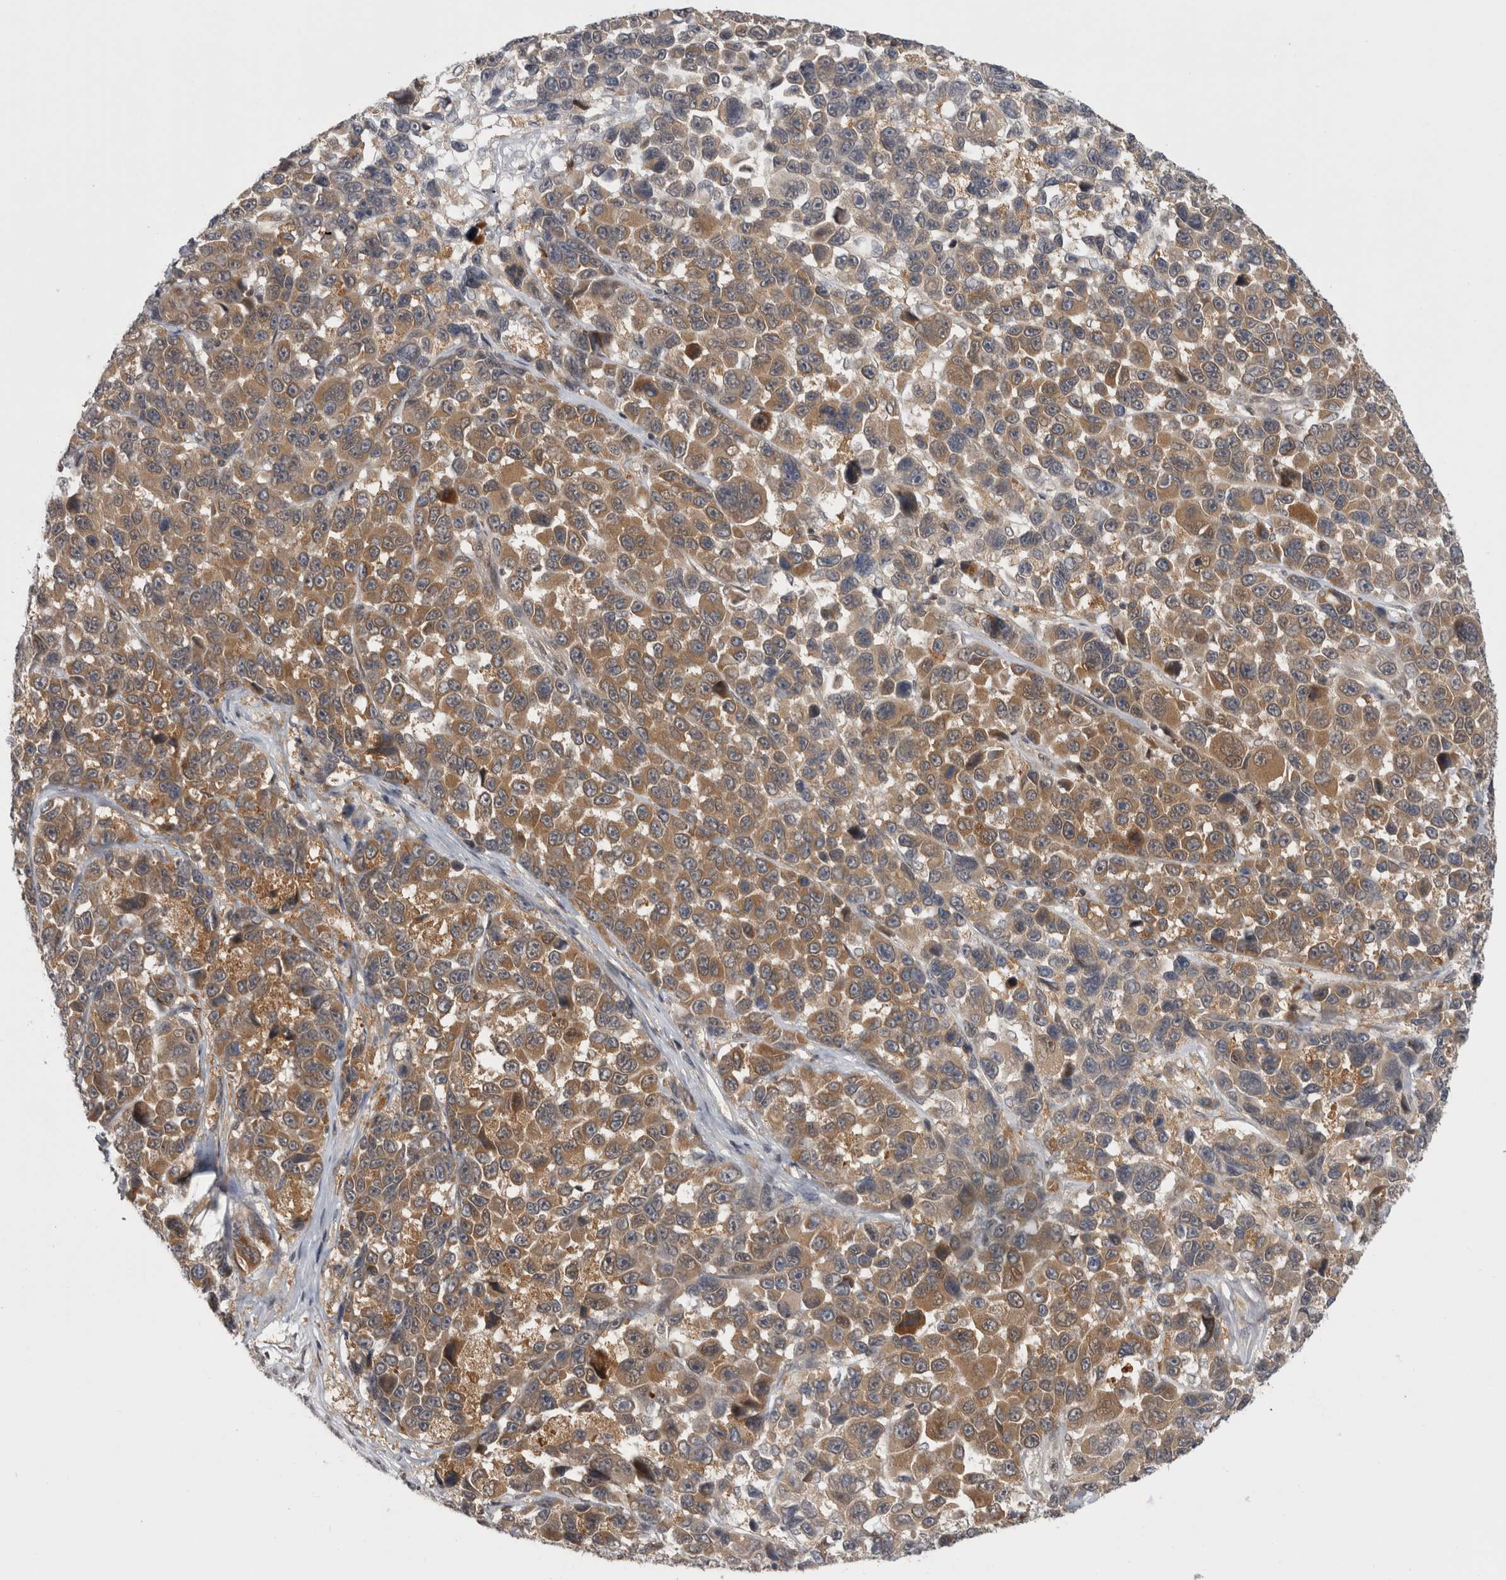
{"staining": {"intensity": "moderate", "quantity": ">75%", "location": "cytoplasmic/membranous"}, "tissue": "melanoma", "cell_type": "Tumor cells", "image_type": "cancer", "snomed": [{"axis": "morphology", "description": "Malignant melanoma, NOS"}, {"axis": "topography", "description": "Skin"}], "caption": "Immunohistochemical staining of malignant melanoma displays medium levels of moderate cytoplasmic/membranous protein staining in approximately >75% of tumor cells. Immunohistochemistry (ihc) stains the protein in brown and the nuclei are stained blue.", "gene": "PSMB2", "patient": {"sex": "male", "age": 53}}